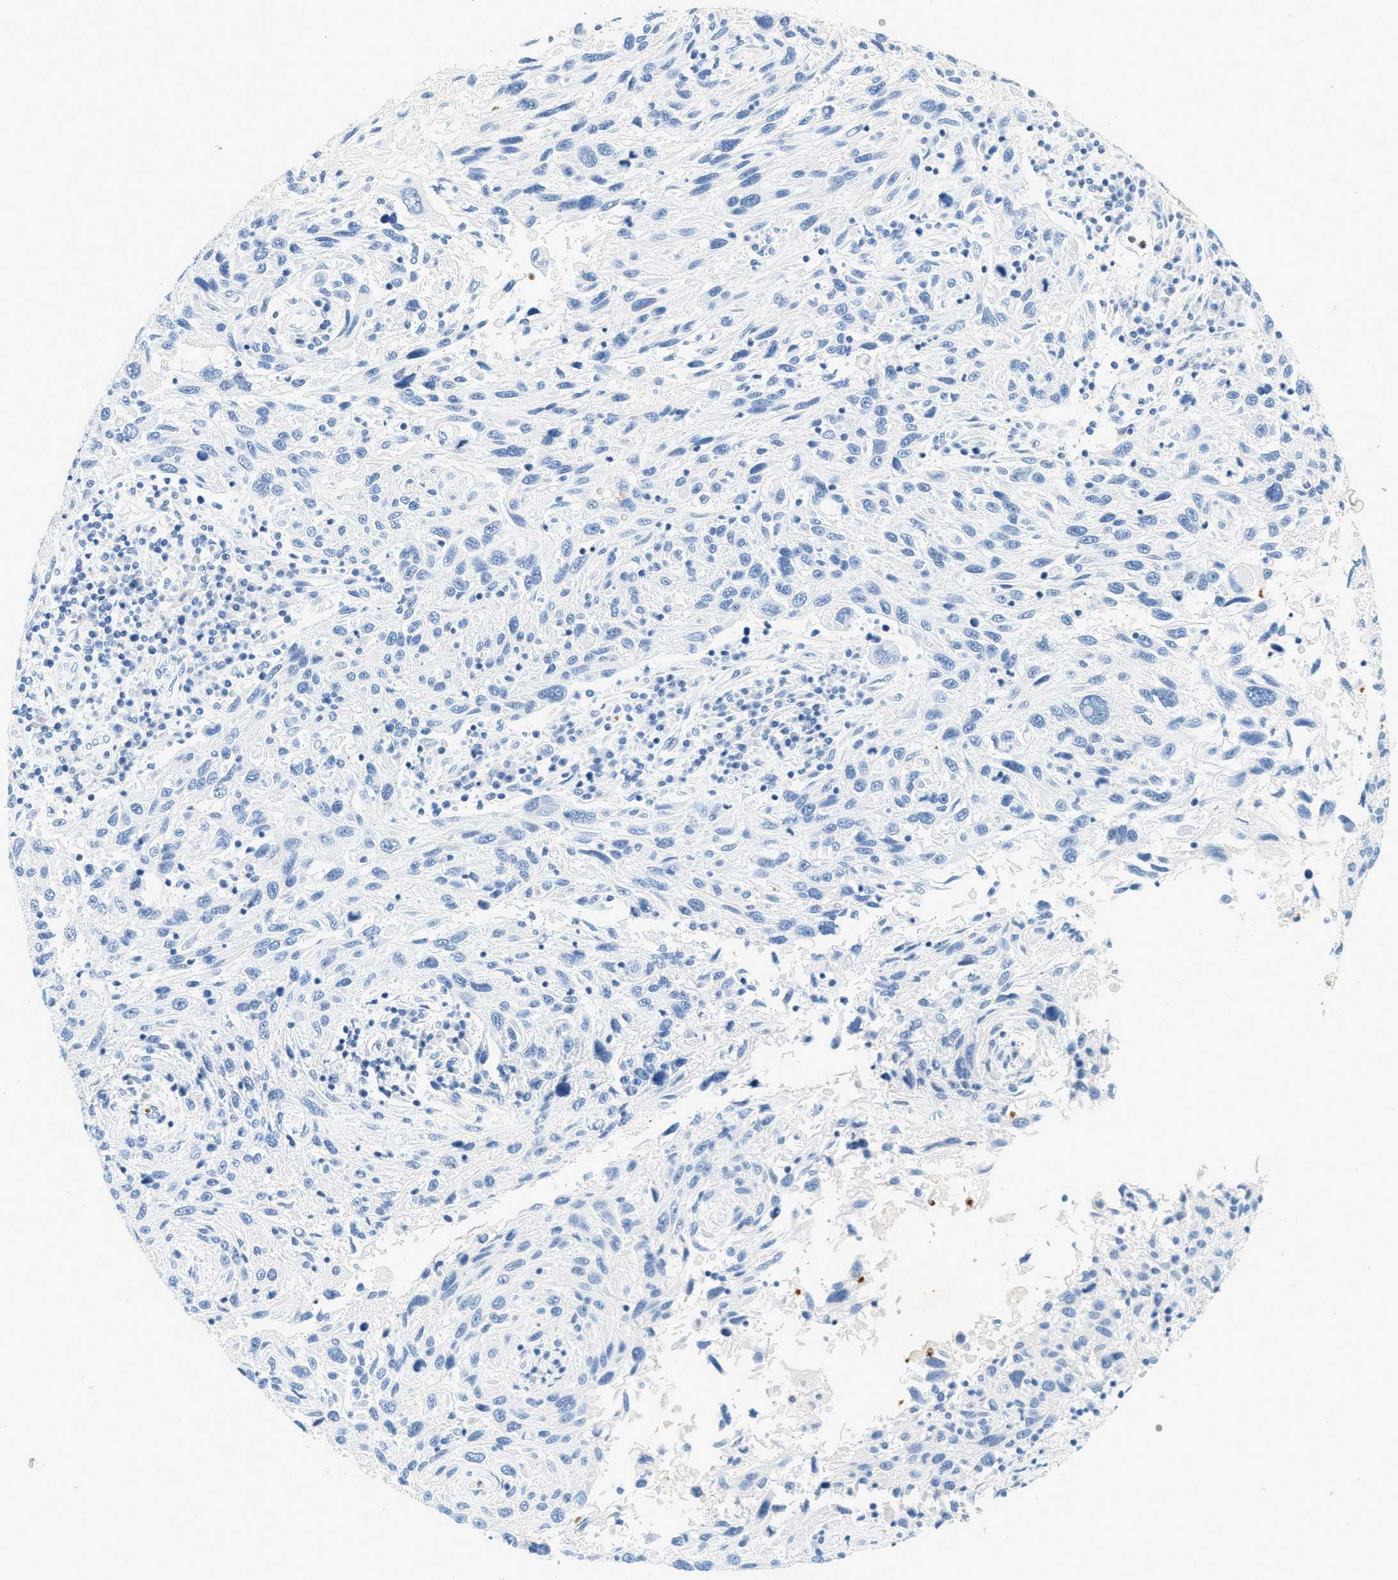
{"staining": {"intensity": "negative", "quantity": "none", "location": "none"}, "tissue": "melanoma", "cell_type": "Tumor cells", "image_type": "cancer", "snomed": [{"axis": "morphology", "description": "Malignant melanoma, NOS"}, {"axis": "topography", "description": "Skin"}], "caption": "A micrograph of human malignant melanoma is negative for staining in tumor cells. The staining is performed using DAB brown chromogen with nuclei counter-stained in using hematoxylin.", "gene": "LCN2", "patient": {"sex": "male", "age": 53}}